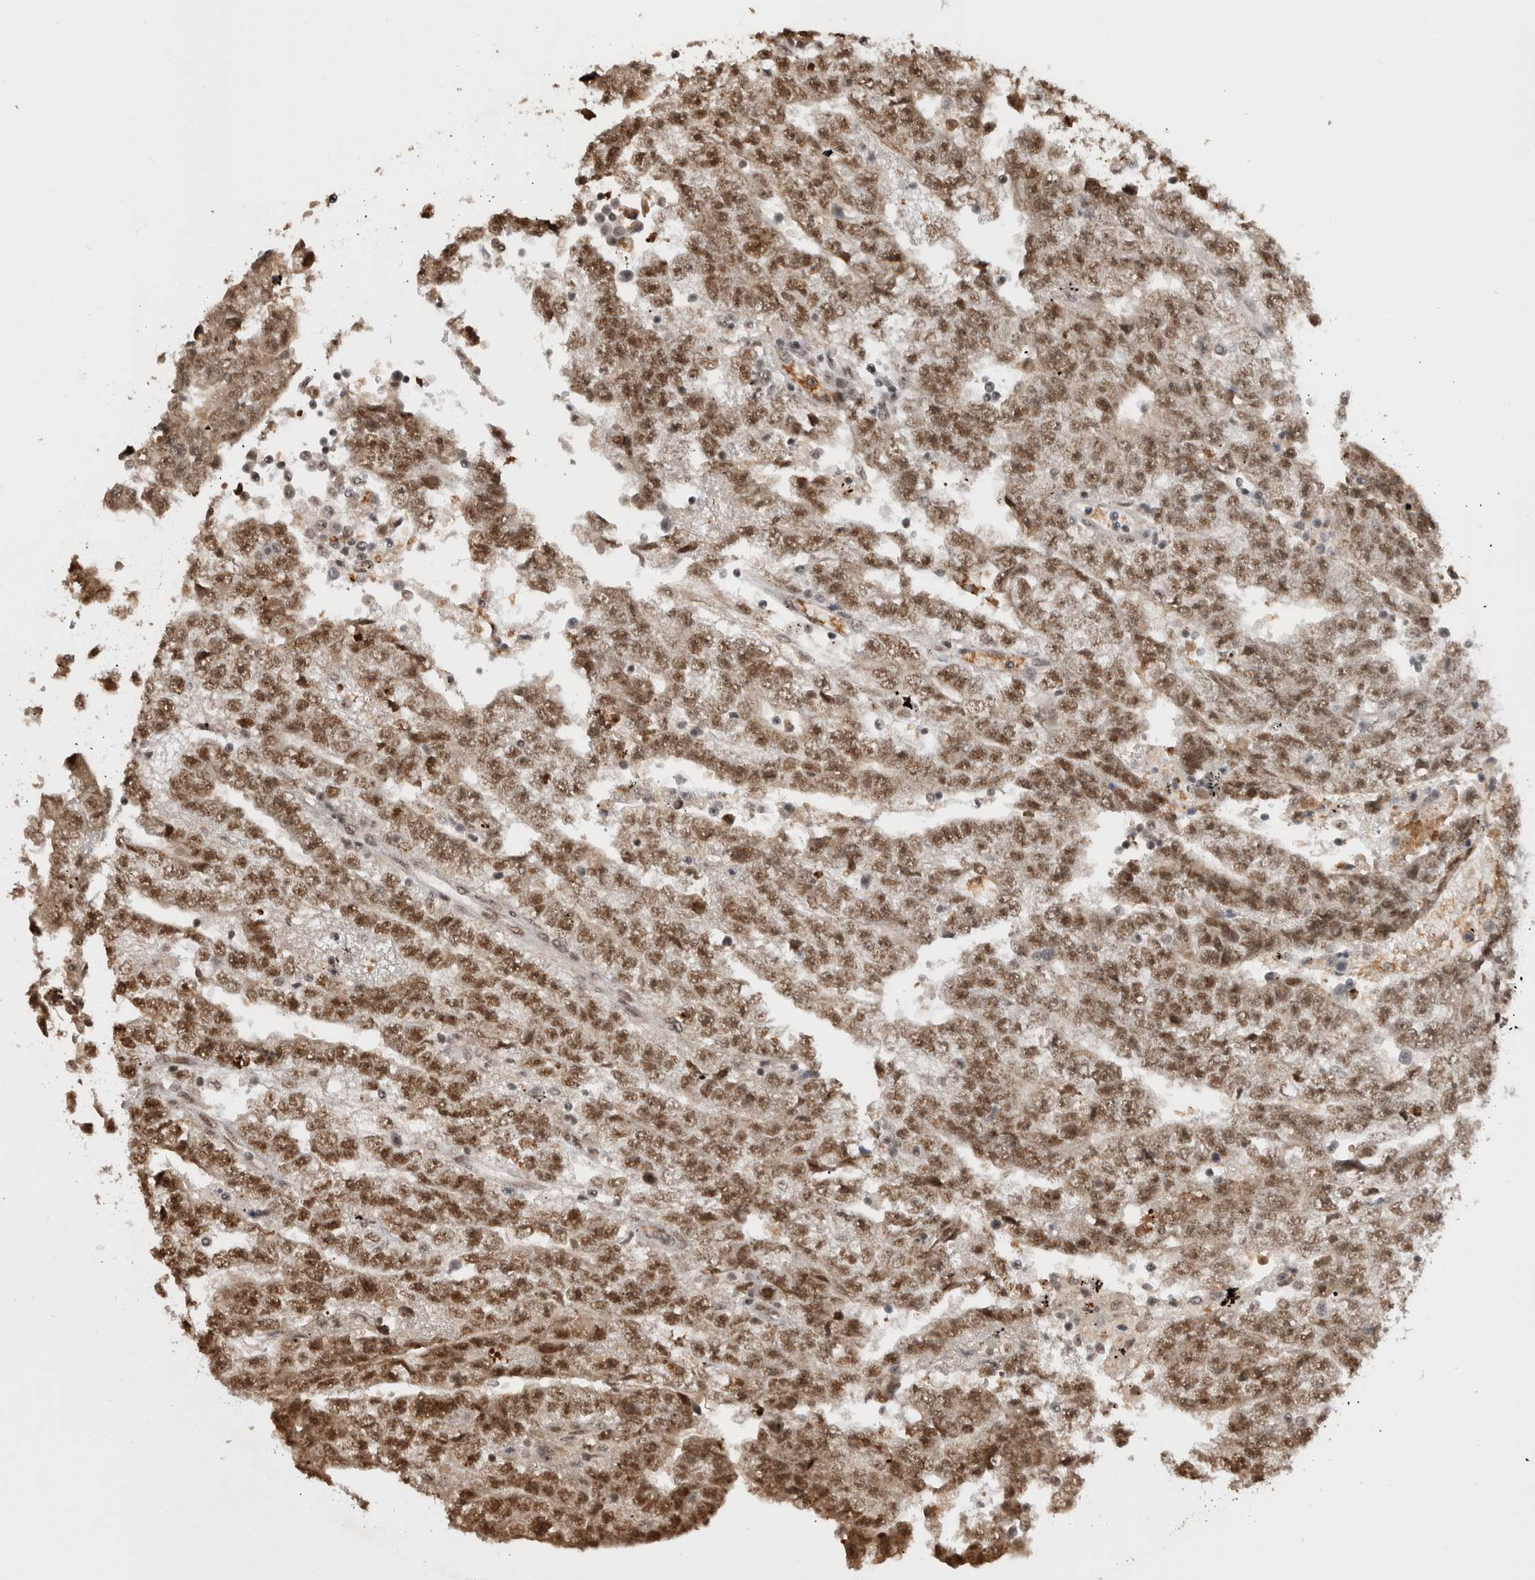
{"staining": {"intensity": "moderate", "quantity": ">75%", "location": "nuclear"}, "tissue": "testis cancer", "cell_type": "Tumor cells", "image_type": "cancer", "snomed": [{"axis": "morphology", "description": "Carcinoma, Embryonal, NOS"}, {"axis": "topography", "description": "Testis"}], "caption": "Testis cancer (embryonal carcinoma) stained for a protein (brown) exhibits moderate nuclear positive positivity in approximately >75% of tumor cells.", "gene": "EYA2", "patient": {"sex": "male", "age": 25}}